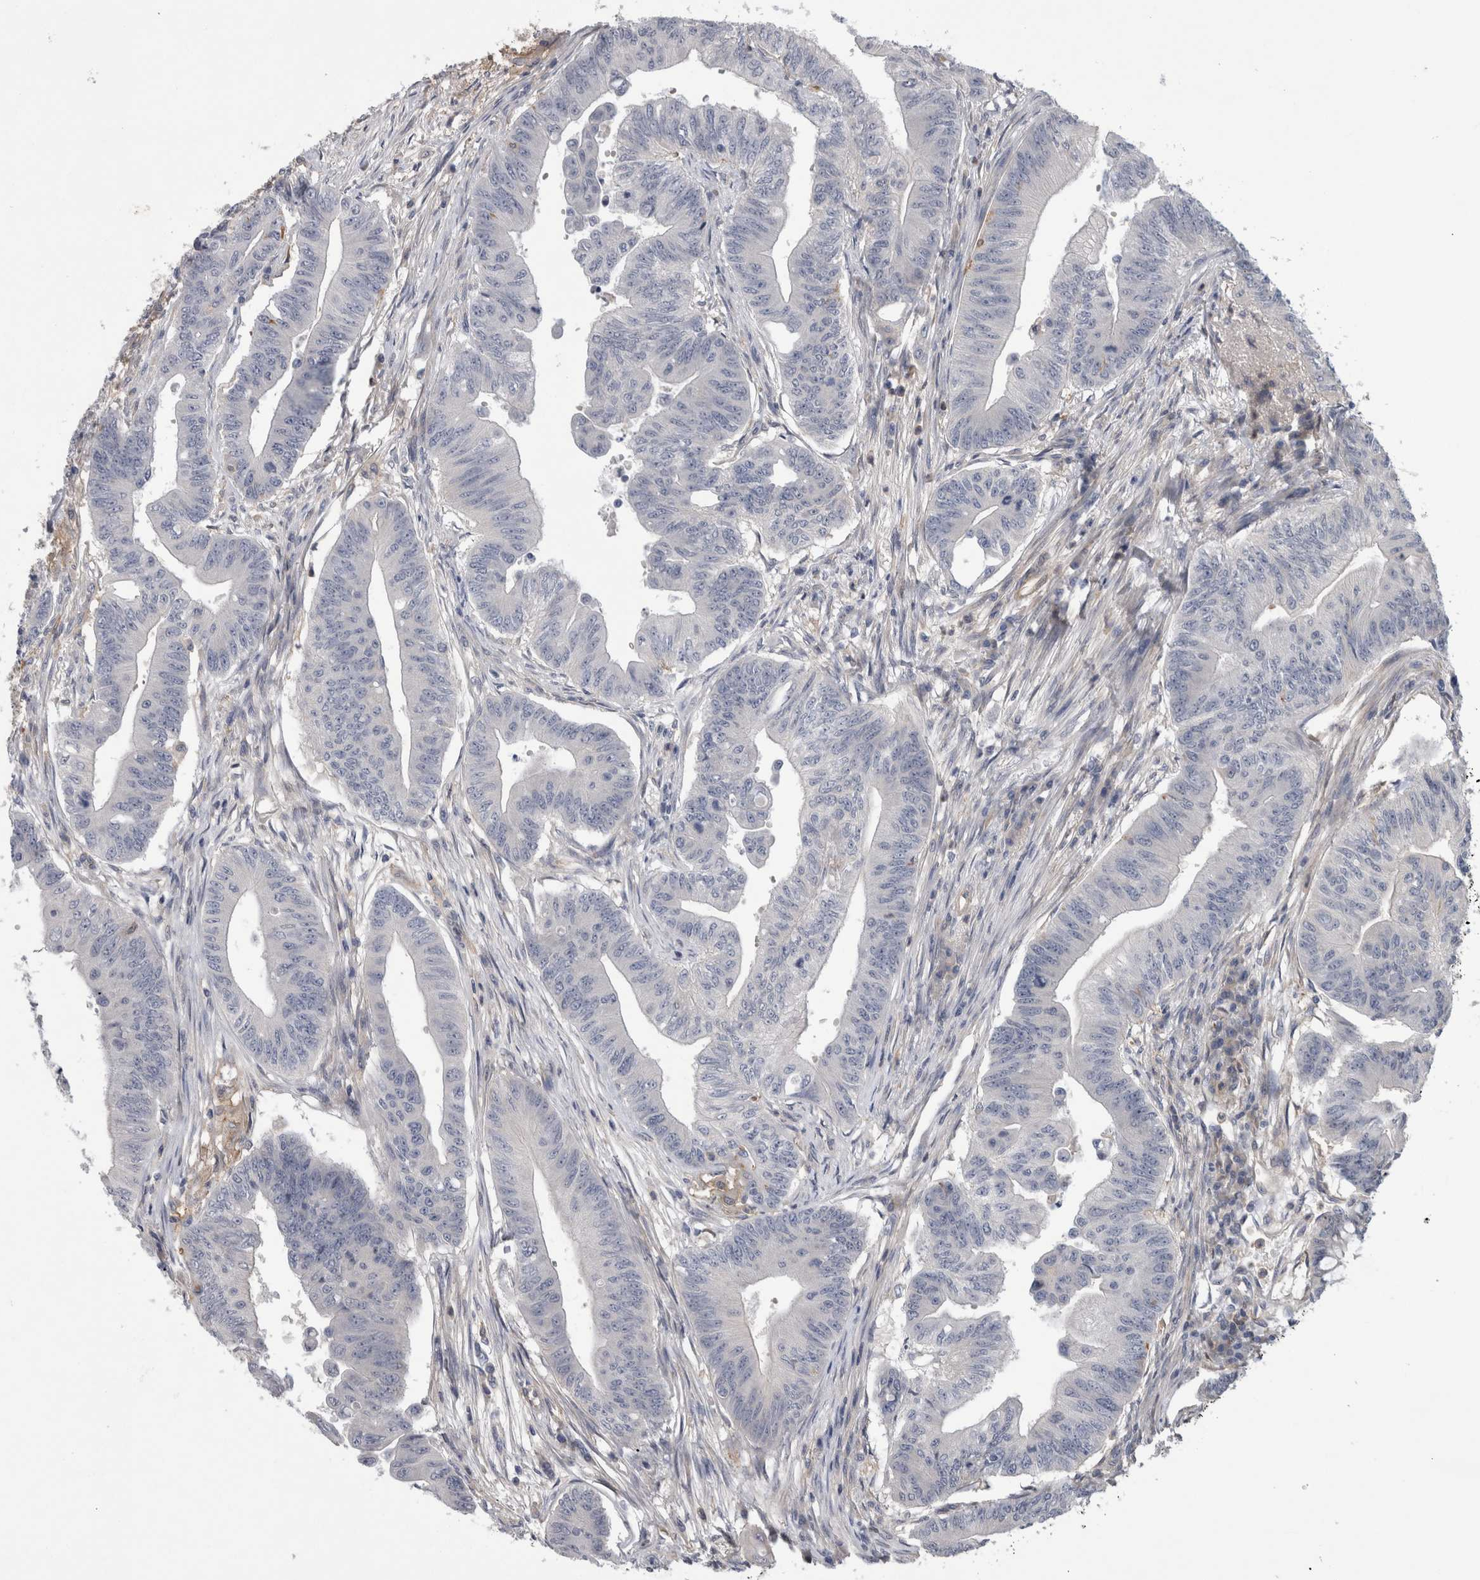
{"staining": {"intensity": "negative", "quantity": "none", "location": "none"}, "tissue": "colorectal cancer", "cell_type": "Tumor cells", "image_type": "cancer", "snomed": [{"axis": "morphology", "description": "Adenoma, NOS"}, {"axis": "morphology", "description": "Adenocarcinoma, NOS"}, {"axis": "topography", "description": "Colon"}], "caption": "The IHC photomicrograph has no significant staining in tumor cells of colorectal cancer tissue.", "gene": "ANKFY1", "patient": {"sex": "male", "age": 79}}